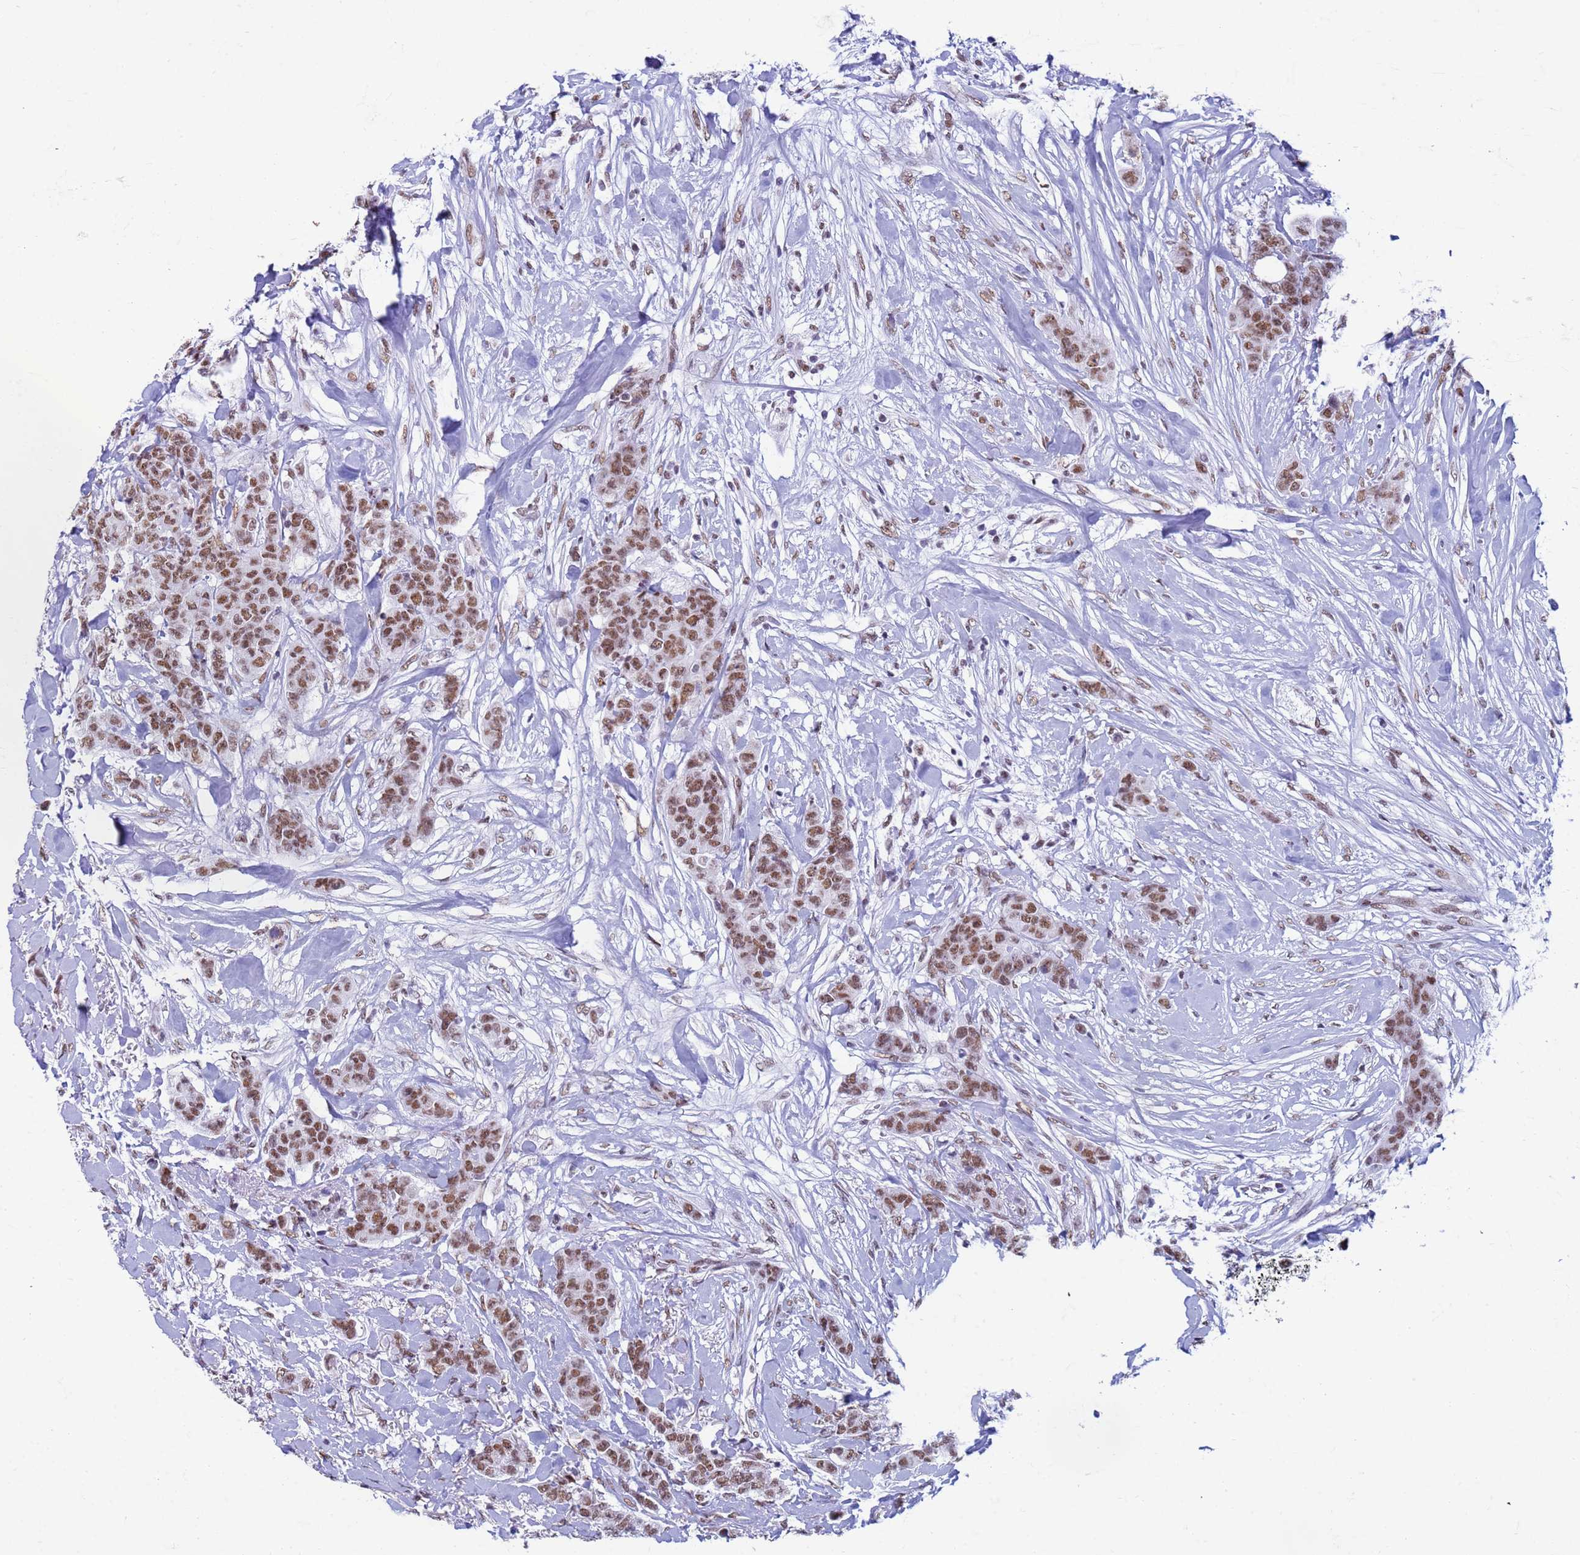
{"staining": {"intensity": "moderate", "quantity": ">75%", "location": "nuclear"}, "tissue": "breast cancer", "cell_type": "Tumor cells", "image_type": "cancer", "snomed": [{"axis": "morphology", "description": "Duct carcinoma"}, {"axis": "topography", "description": "Breast"}], "caption": "This image demonstrates IHC staining of infiltrating ductal carcinoma (breast), with medium moderate nuclear positivity in approximately >75% of tumor cells.", "gene": "FAM170B", "patient": {"sex": "female", "age": 40}}